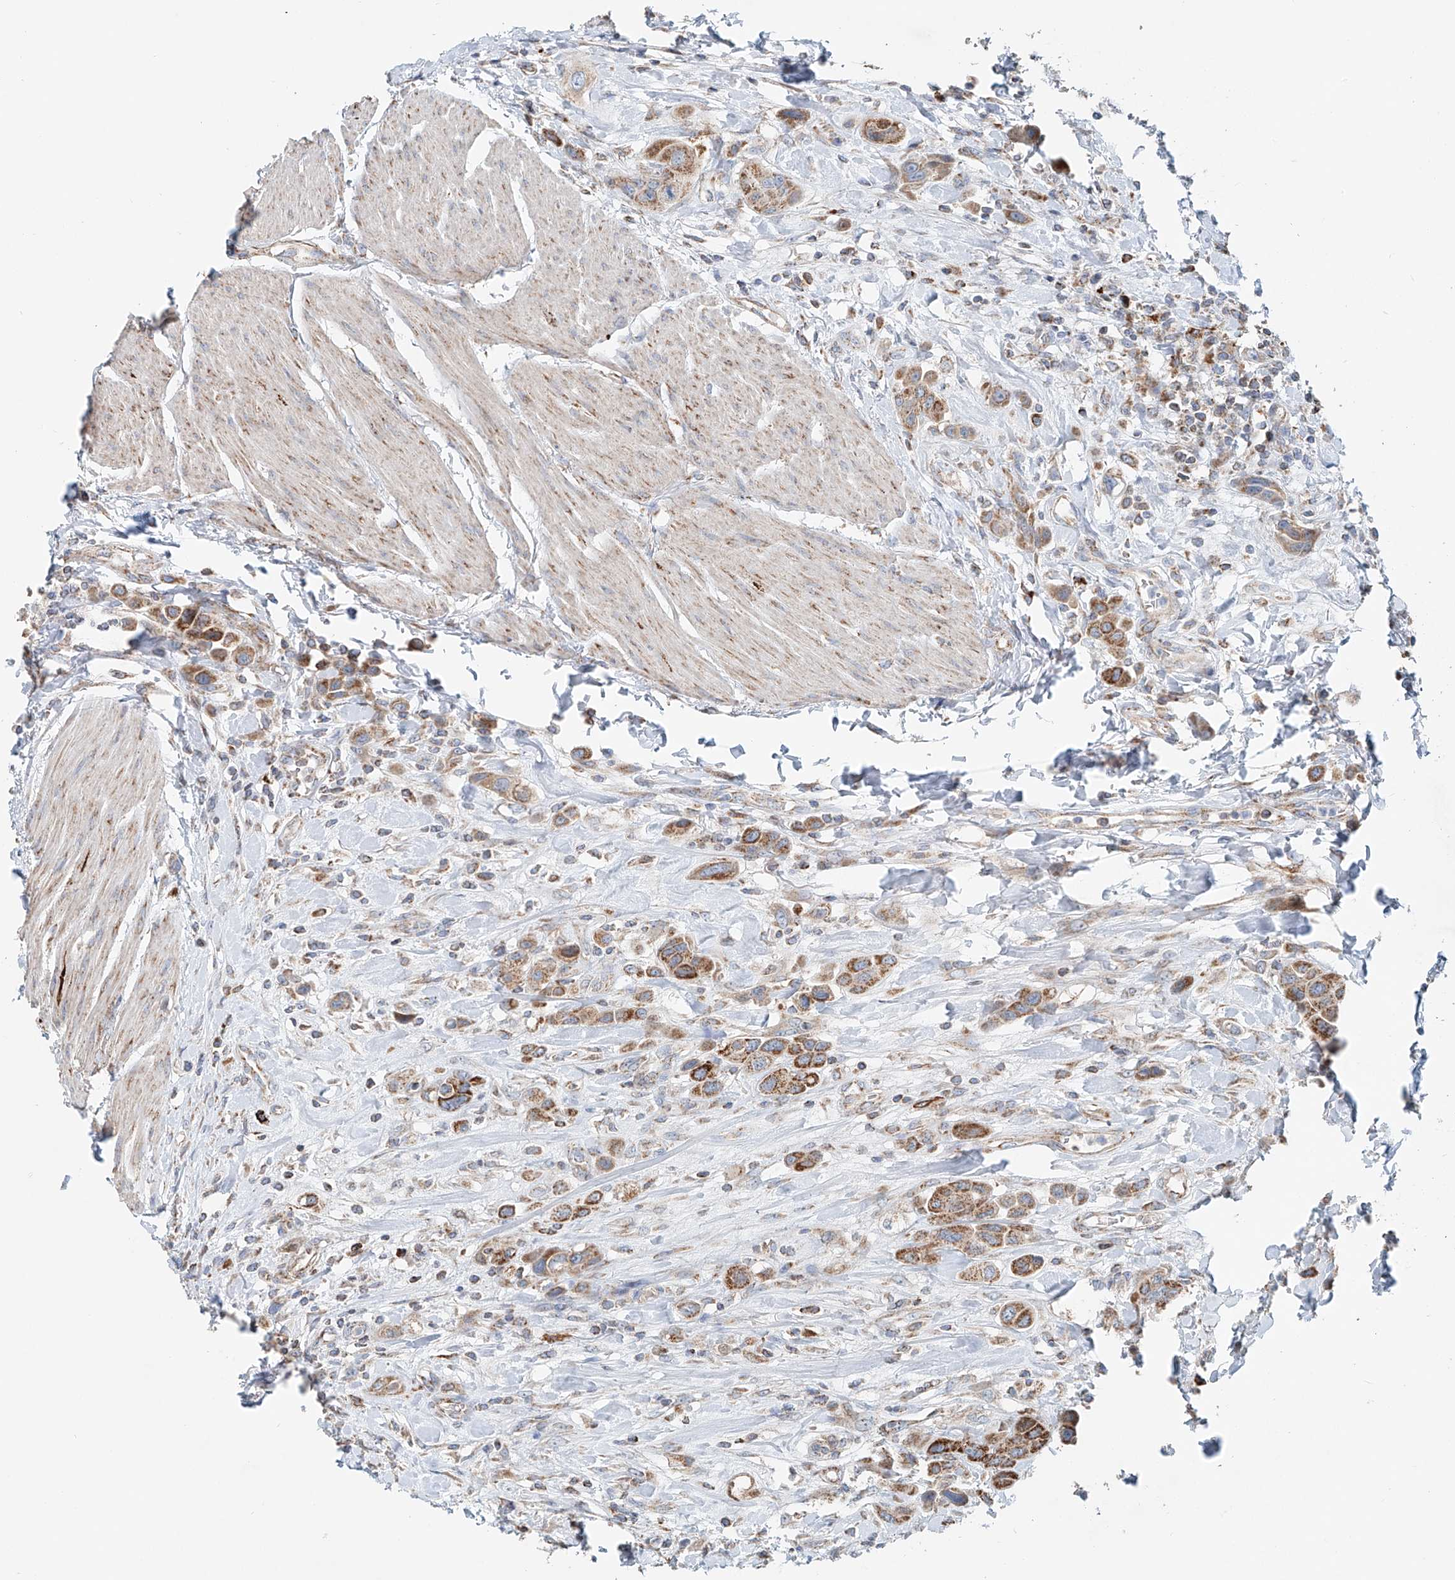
{"staining": {"intensity": "moderate", "quantity": ">75%", "location": "cytoplasmic/membranous"}, "tissue": "urothelial cancer", "cell_type": "Tumor cells", "image_type": "cancer", "snomed": [{"axis": "morphology", "description": "Urothelial carcinoma, High grade"}, {"axis": "topography", "description": "Urinary bladder"}], "caption": "Immunohistochemical staining of urothelial cancer demonstrates moderate cytoplasmic/membranous protein staining in about >75% of tumor cells. (DAB = brown stain, brightfield microscopy at high magnification).", "gene": "CARD10", "patient": {"sex": "male", "age": 50}}